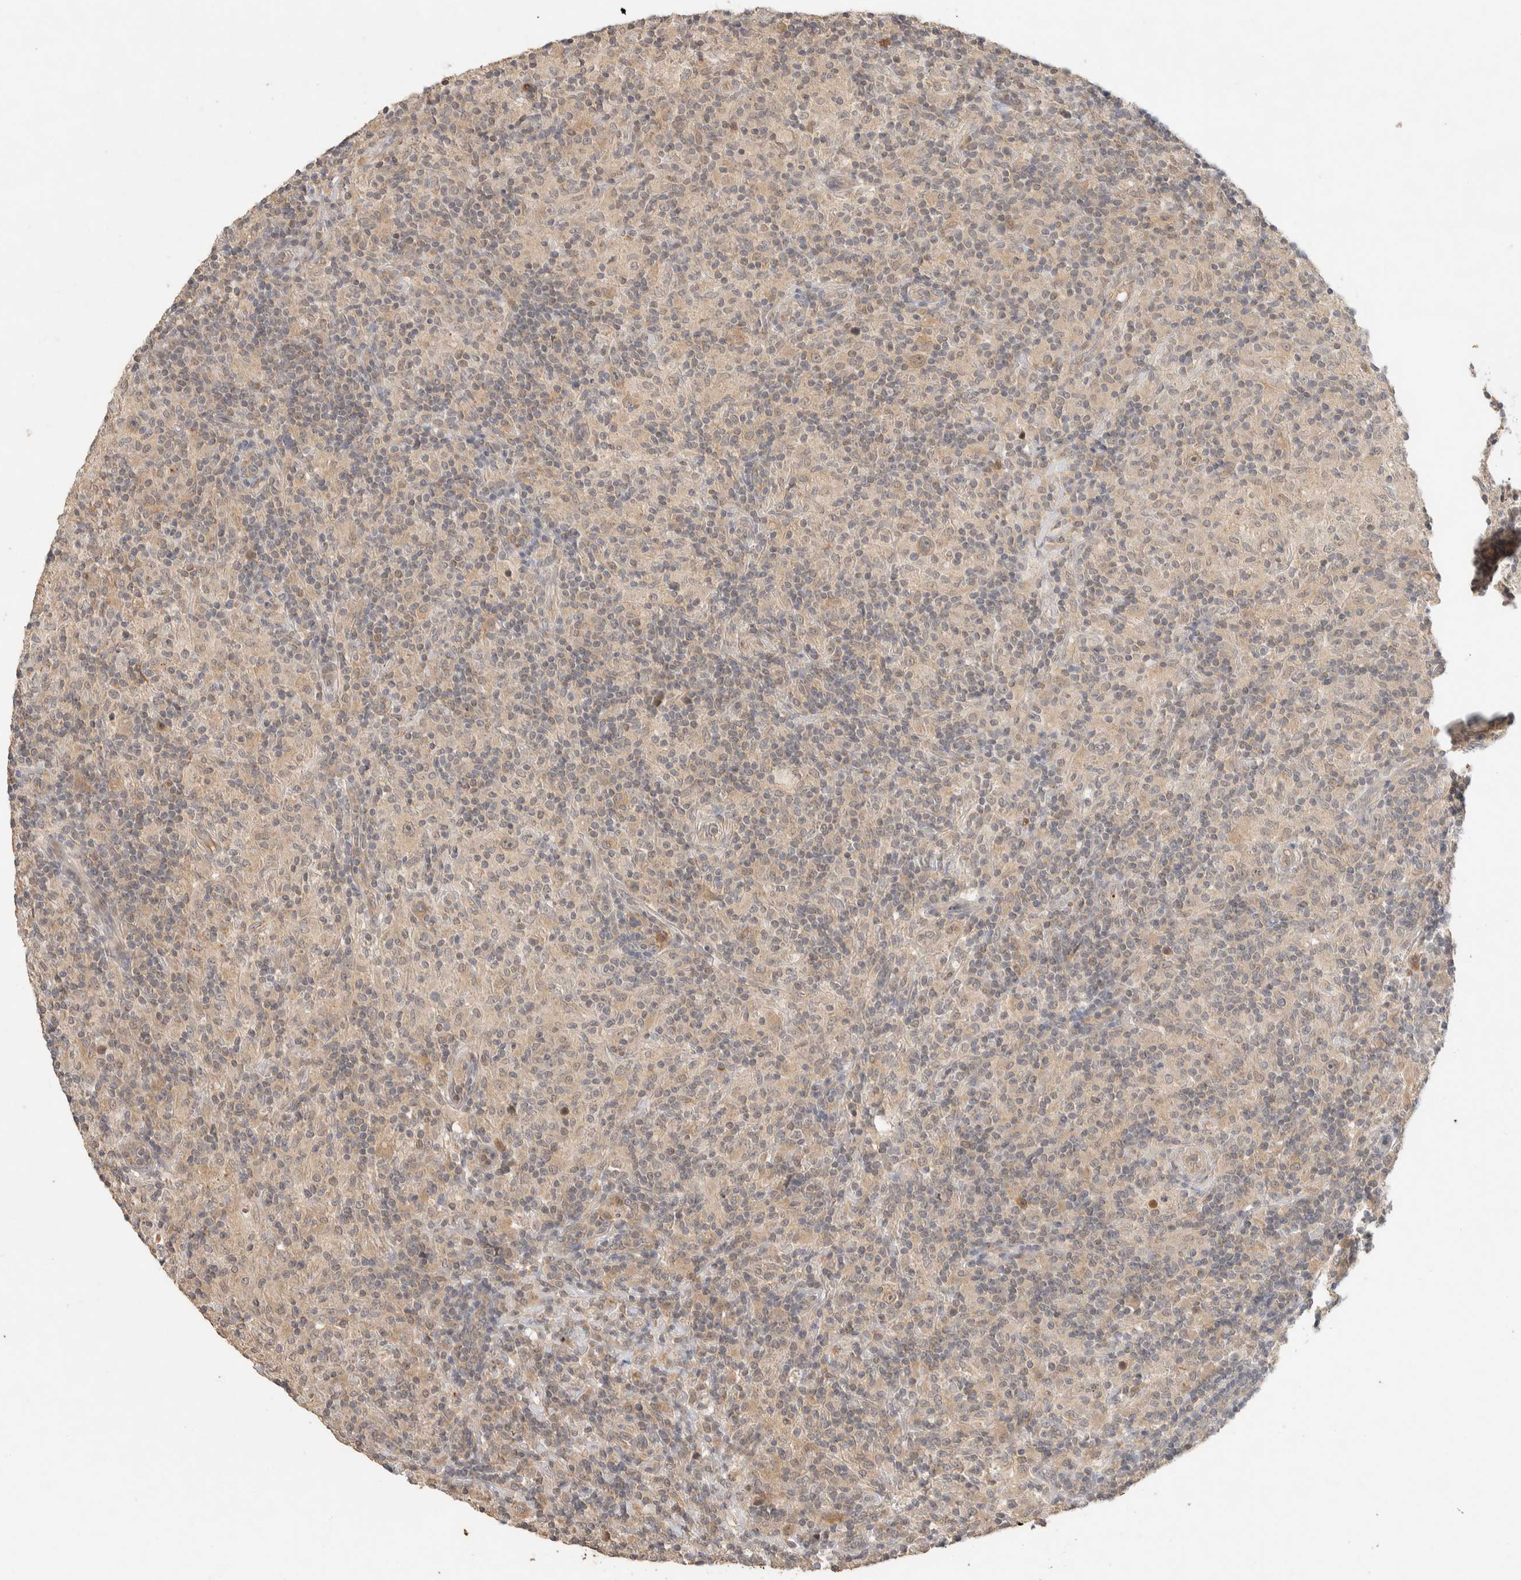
{"staining": {"intensity": "weak", "quantity": "25%-75%", "location": "cytoplasmic/membranous"}, "tissue": "lymphoma", "cell_type": "Tumor cells", "image_type": "cancer", "snomed": [{"axis": "morphology", "description": "Hodgkin's disease, NOS"}, {"axis": "topography", "description": "Lymph node"}], "caption": "Lymphoma tissue exhibits weak cytoplasmic/membranous staining in about 25%-75% of tumor cells, visualized by immunohistochemistry.", "gene": "ITPA", "patient": {"sex": "male", "age": 70}}